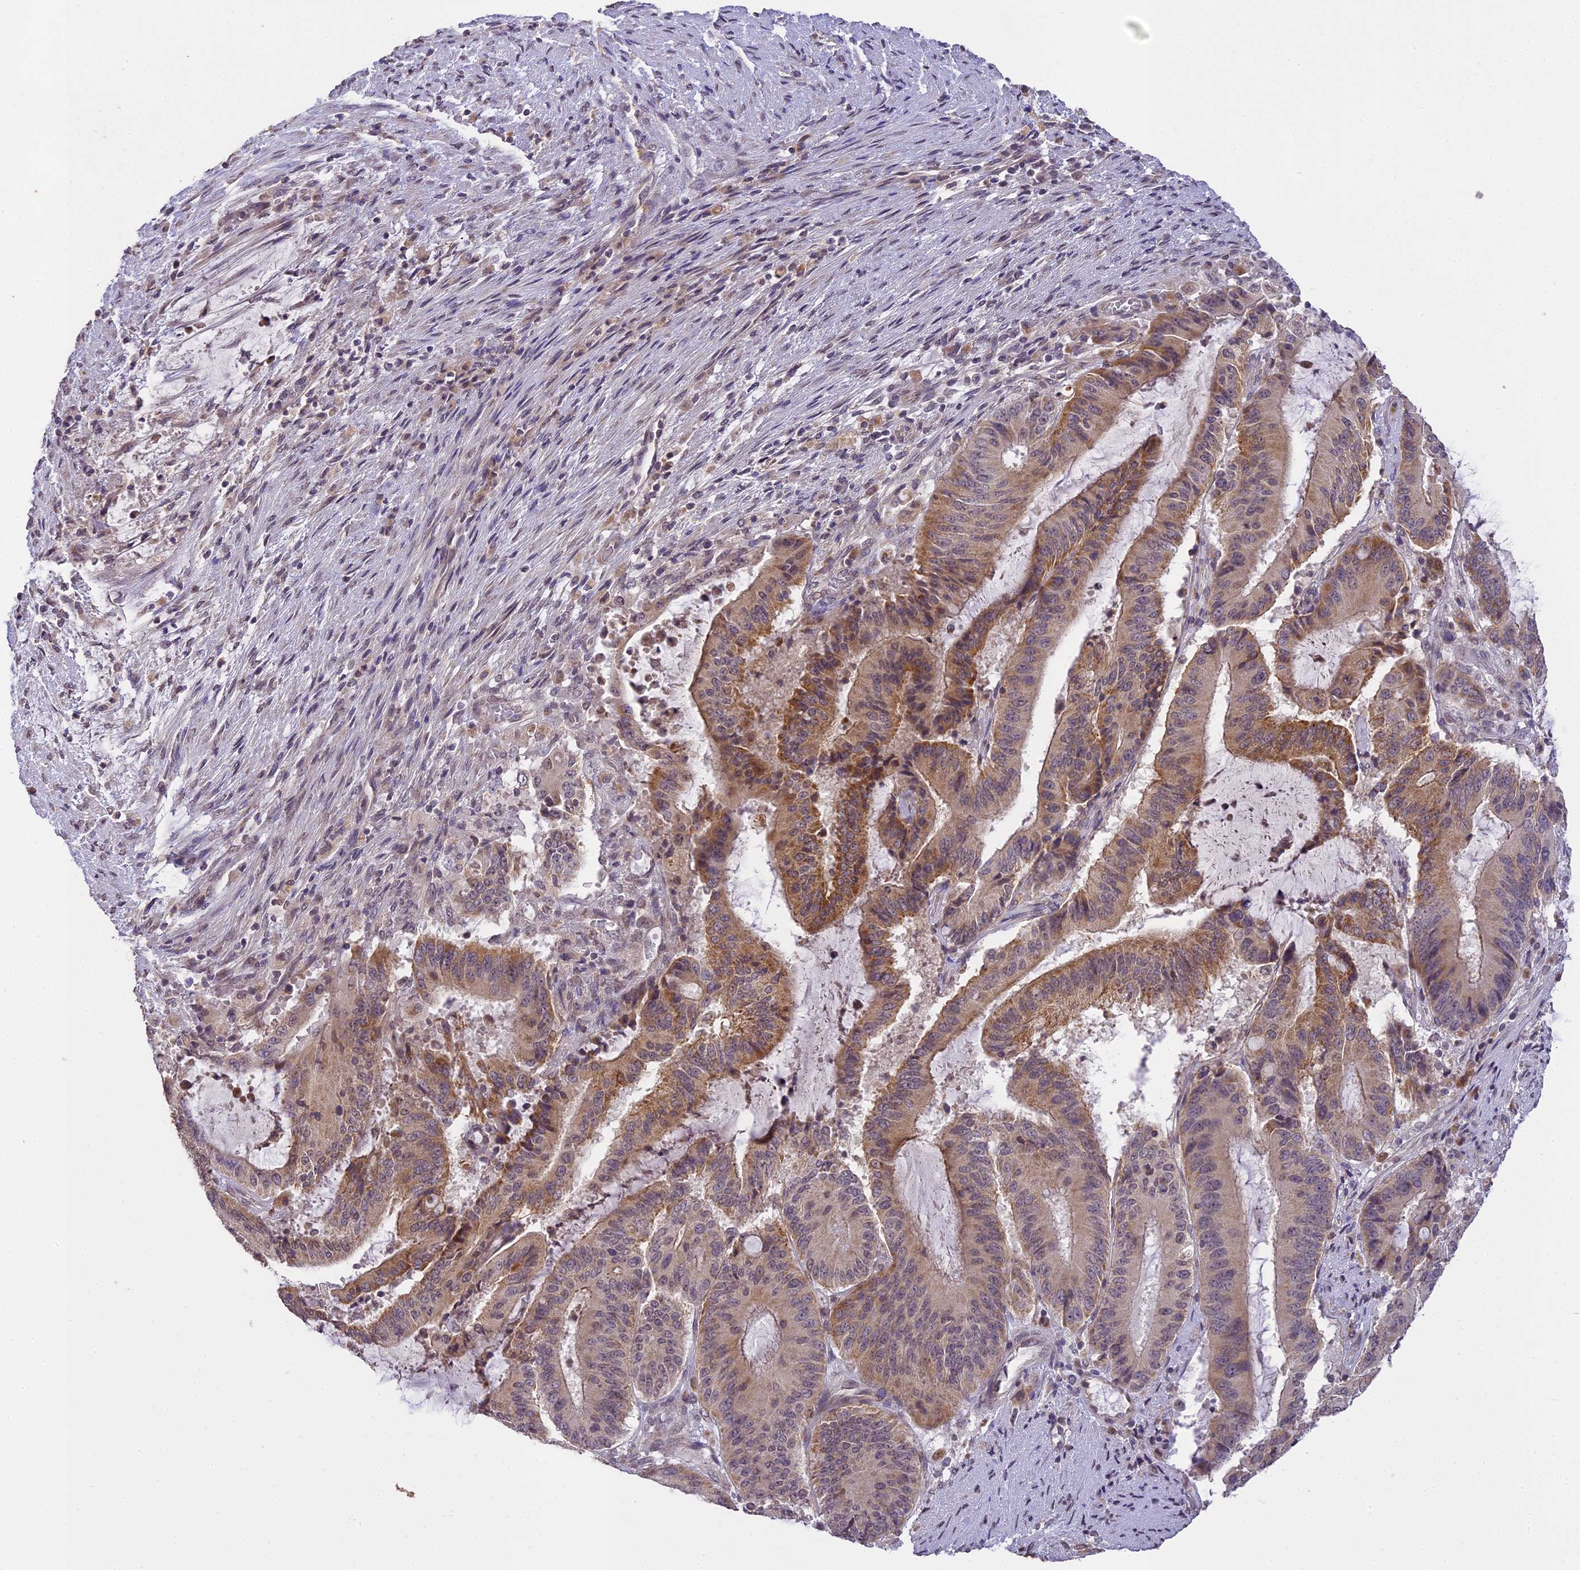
{"staining": {"intensity": "moderate", "quantity": "25%-75%", "location": "cytoplasmic/membranous"}, "tissue": "liver cancer", "cell_type": "Tumor cells", "image_type": "cancer", "snomed": [{"axis": "morphology", "description": "Normal tissue, NOS"}, {"axis": "morphology", "description": "Cholangiocarcinoma"}, {"axis": "topography", "description": "Liver"}, {"axis": "topography", "description": "Peripheral nerve tissue"}], "caption": "An image showing moderate cytoplasmic/membranous positivity in approximately 25%-75% of tumor cells in liver cholangiocarcinoma, as visualized by brown immunohistochemical staining.", "gene": "ERG28", "patient": {"sex": "female", "age": 73}}